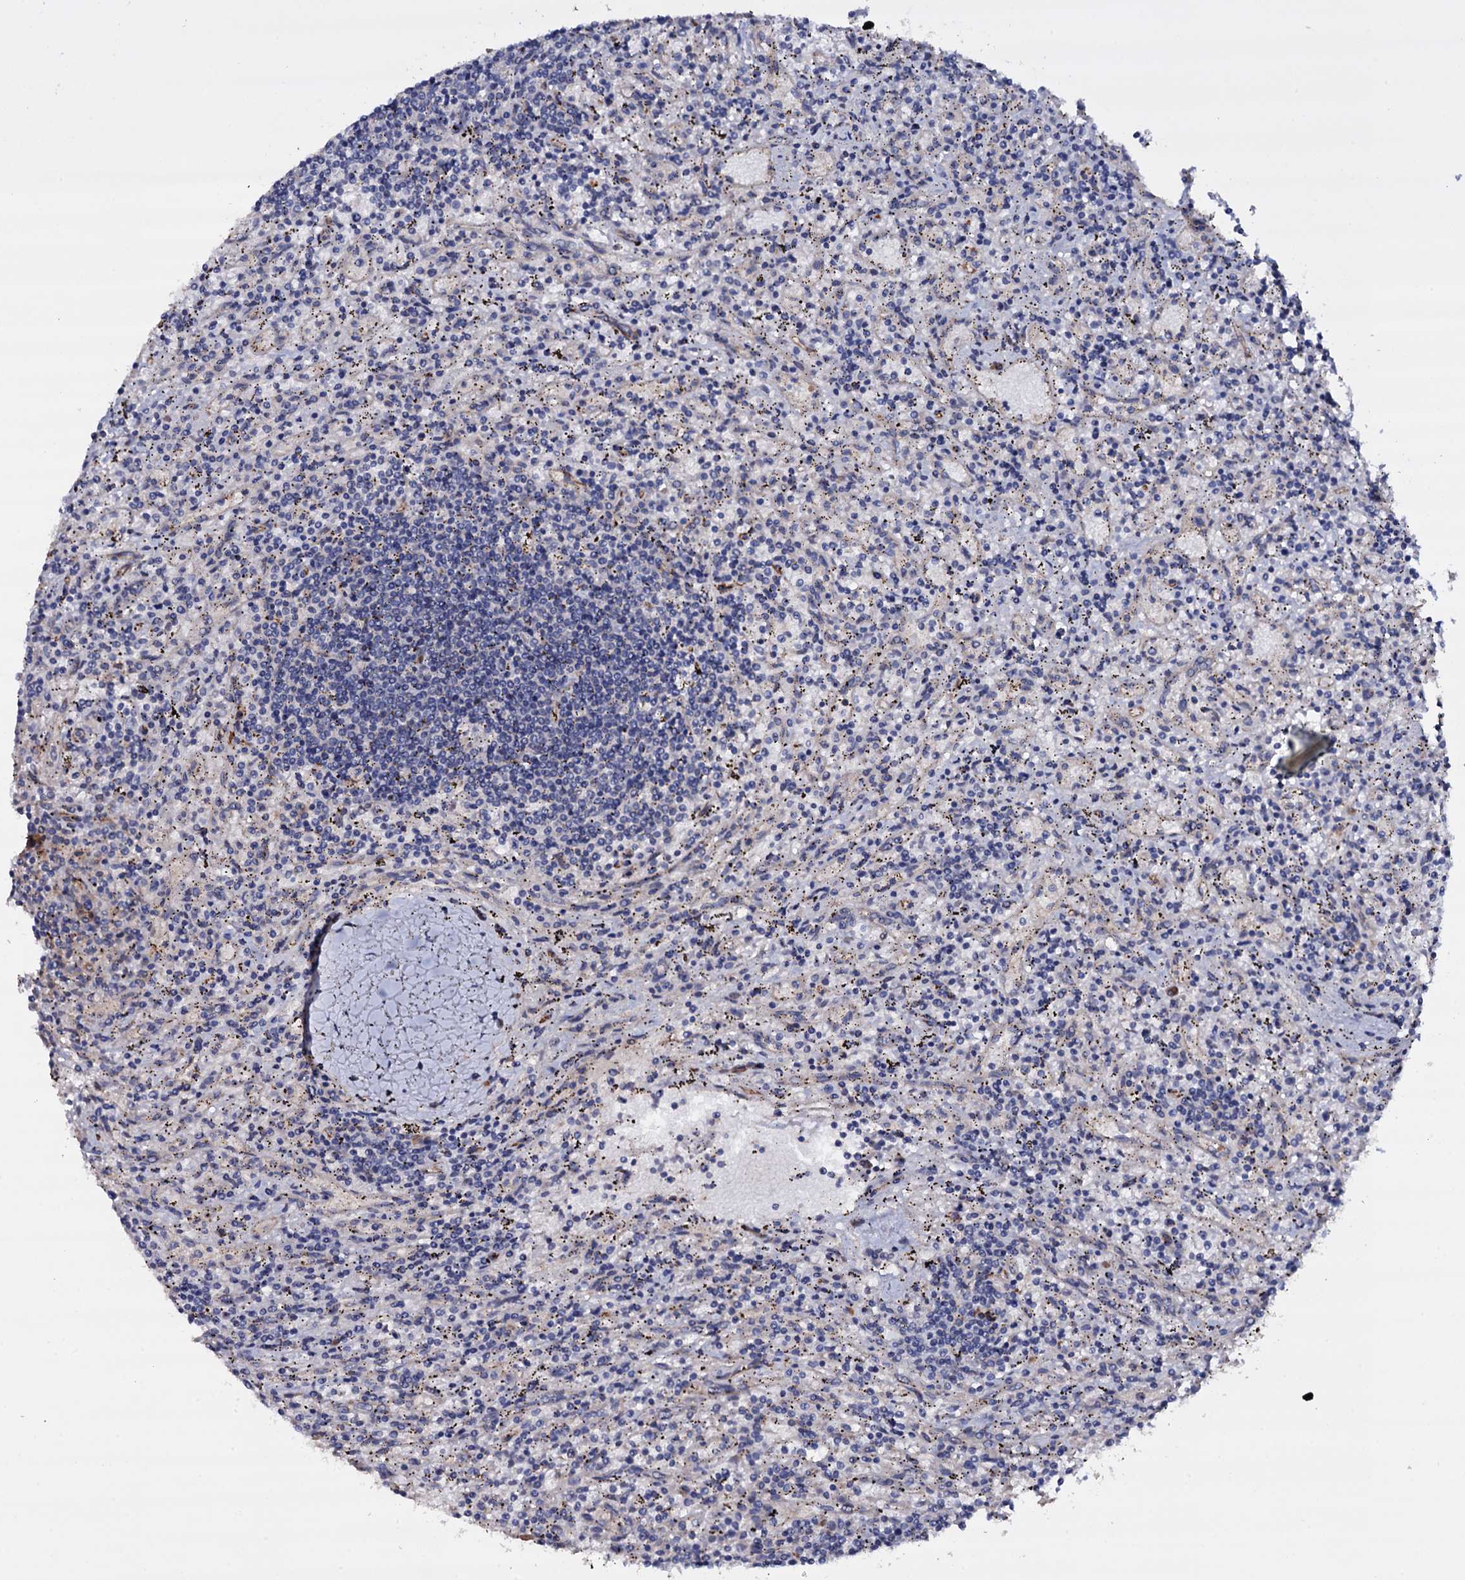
{"staining": {"intensity": "negative", "quantity": "none", "location": "none"}, "tissue": "lymphoma", "cell_type": "Tumor cells", "image_type": "cancer", "snomed": [{"axis": "morphology", "description": "Malignant lymphoma, non-Hodgkin's type, Low grade"}, {"axis": "topography", "description": "Spleen"}], "caption": "Protein analysis of low-grade malignant lymphoma, non-Hodgkin's type displays no significant staining in tumor cells.", "gene": "BCL2L14", "patient": {"sex": "male", "age": 76}}